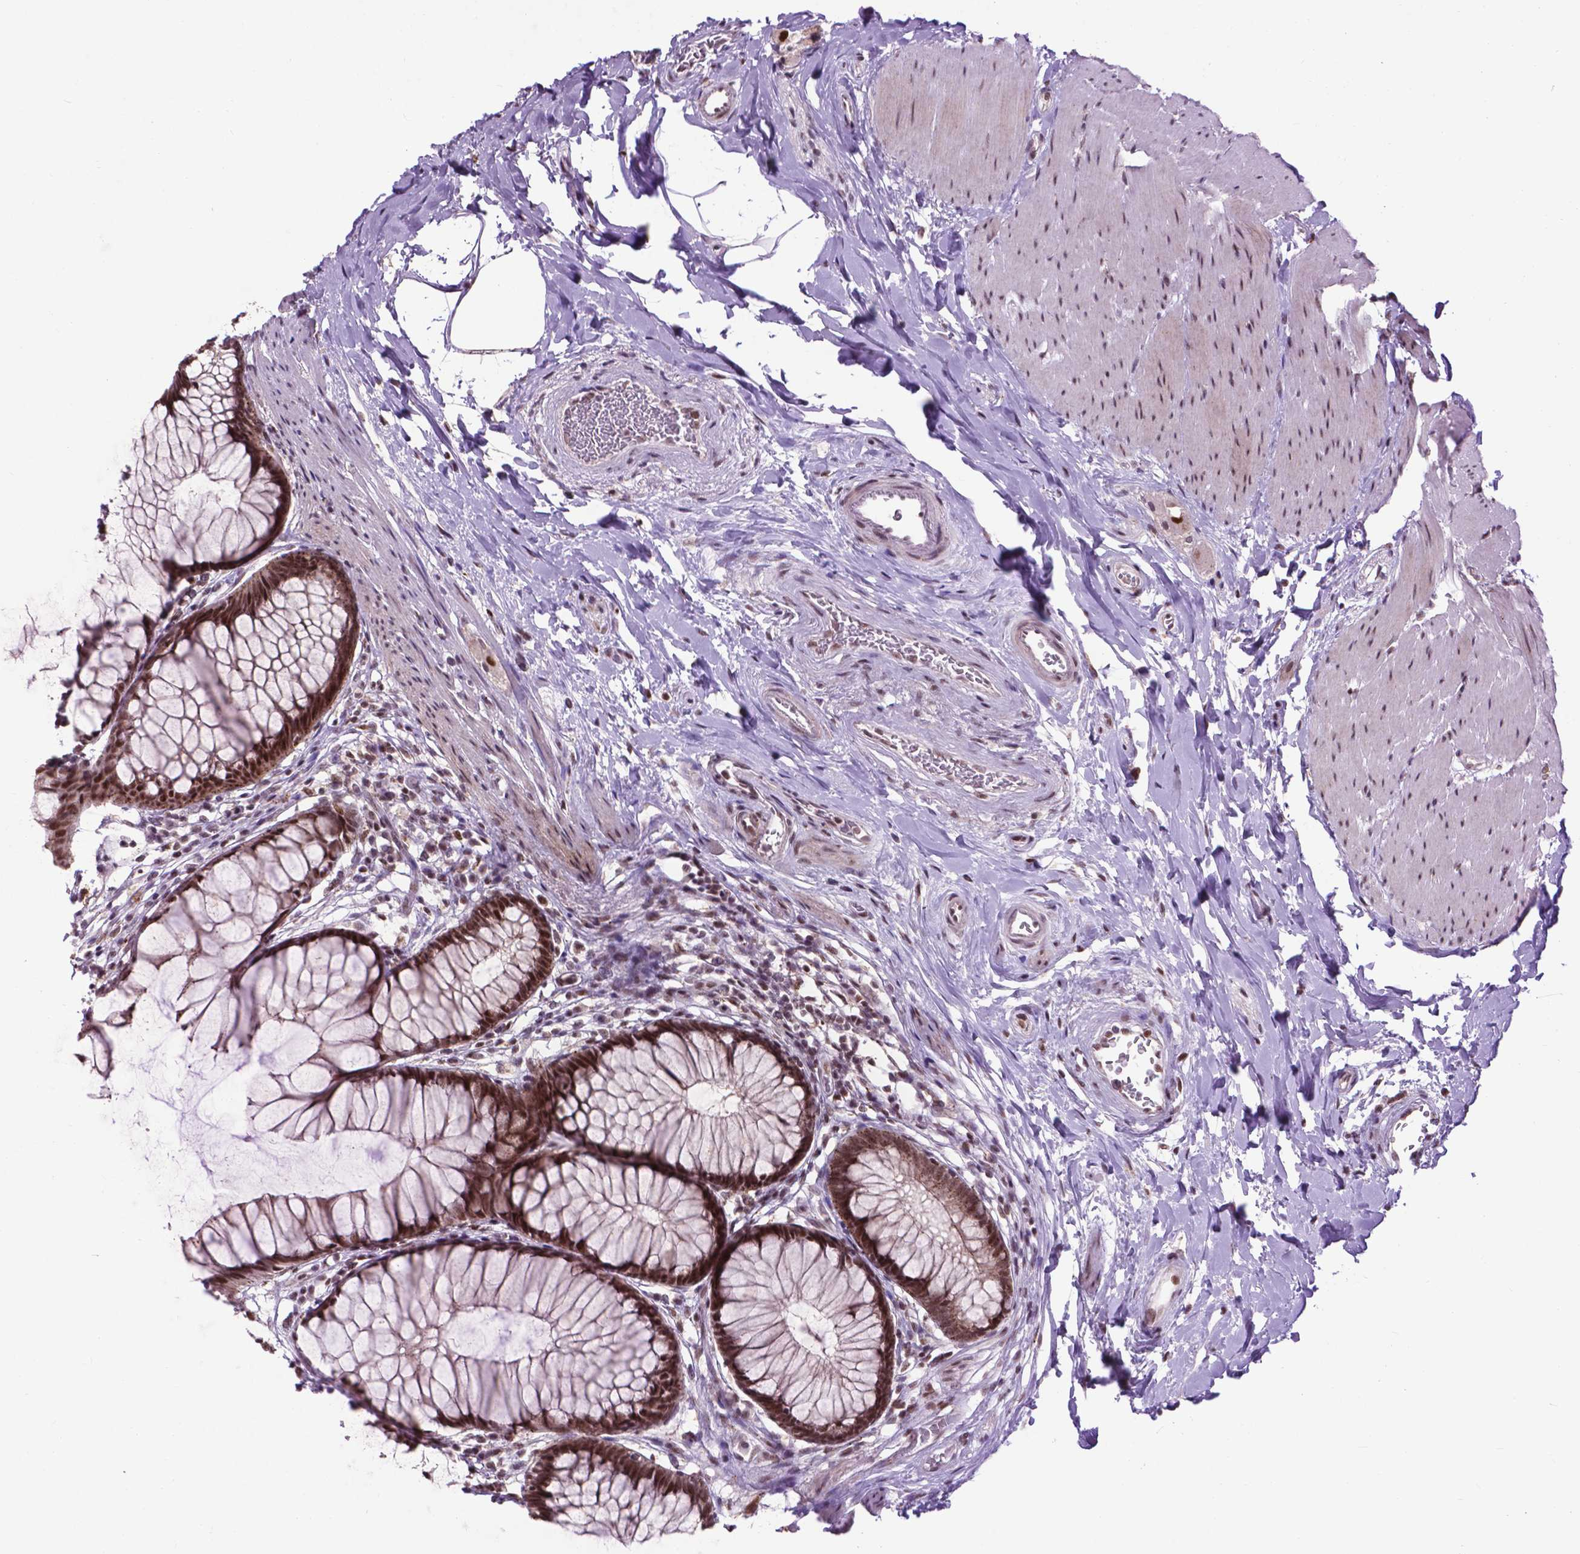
{"staining": {"intensity": "strong", "quantity": ">75%", "location": "nuclear"}, "tissue": "rectum", "cell_type": "Glandular cells", "image_type": "normal", "snomed": [{"axis": "morphology", "description": "Normal tissue, NOS"}, {"axis": "topography", "description": "Smooth muscle"}, {"axis": "topography", "description": "Rectum"}], "caption": "Immunohistochemical staining of benign human rectum reveals >75% levels of strong nuclear protein expression in approximately >75% of glandular cells.", "gene": "EAF1", "patient": {"sex": "male", "age": 53}}